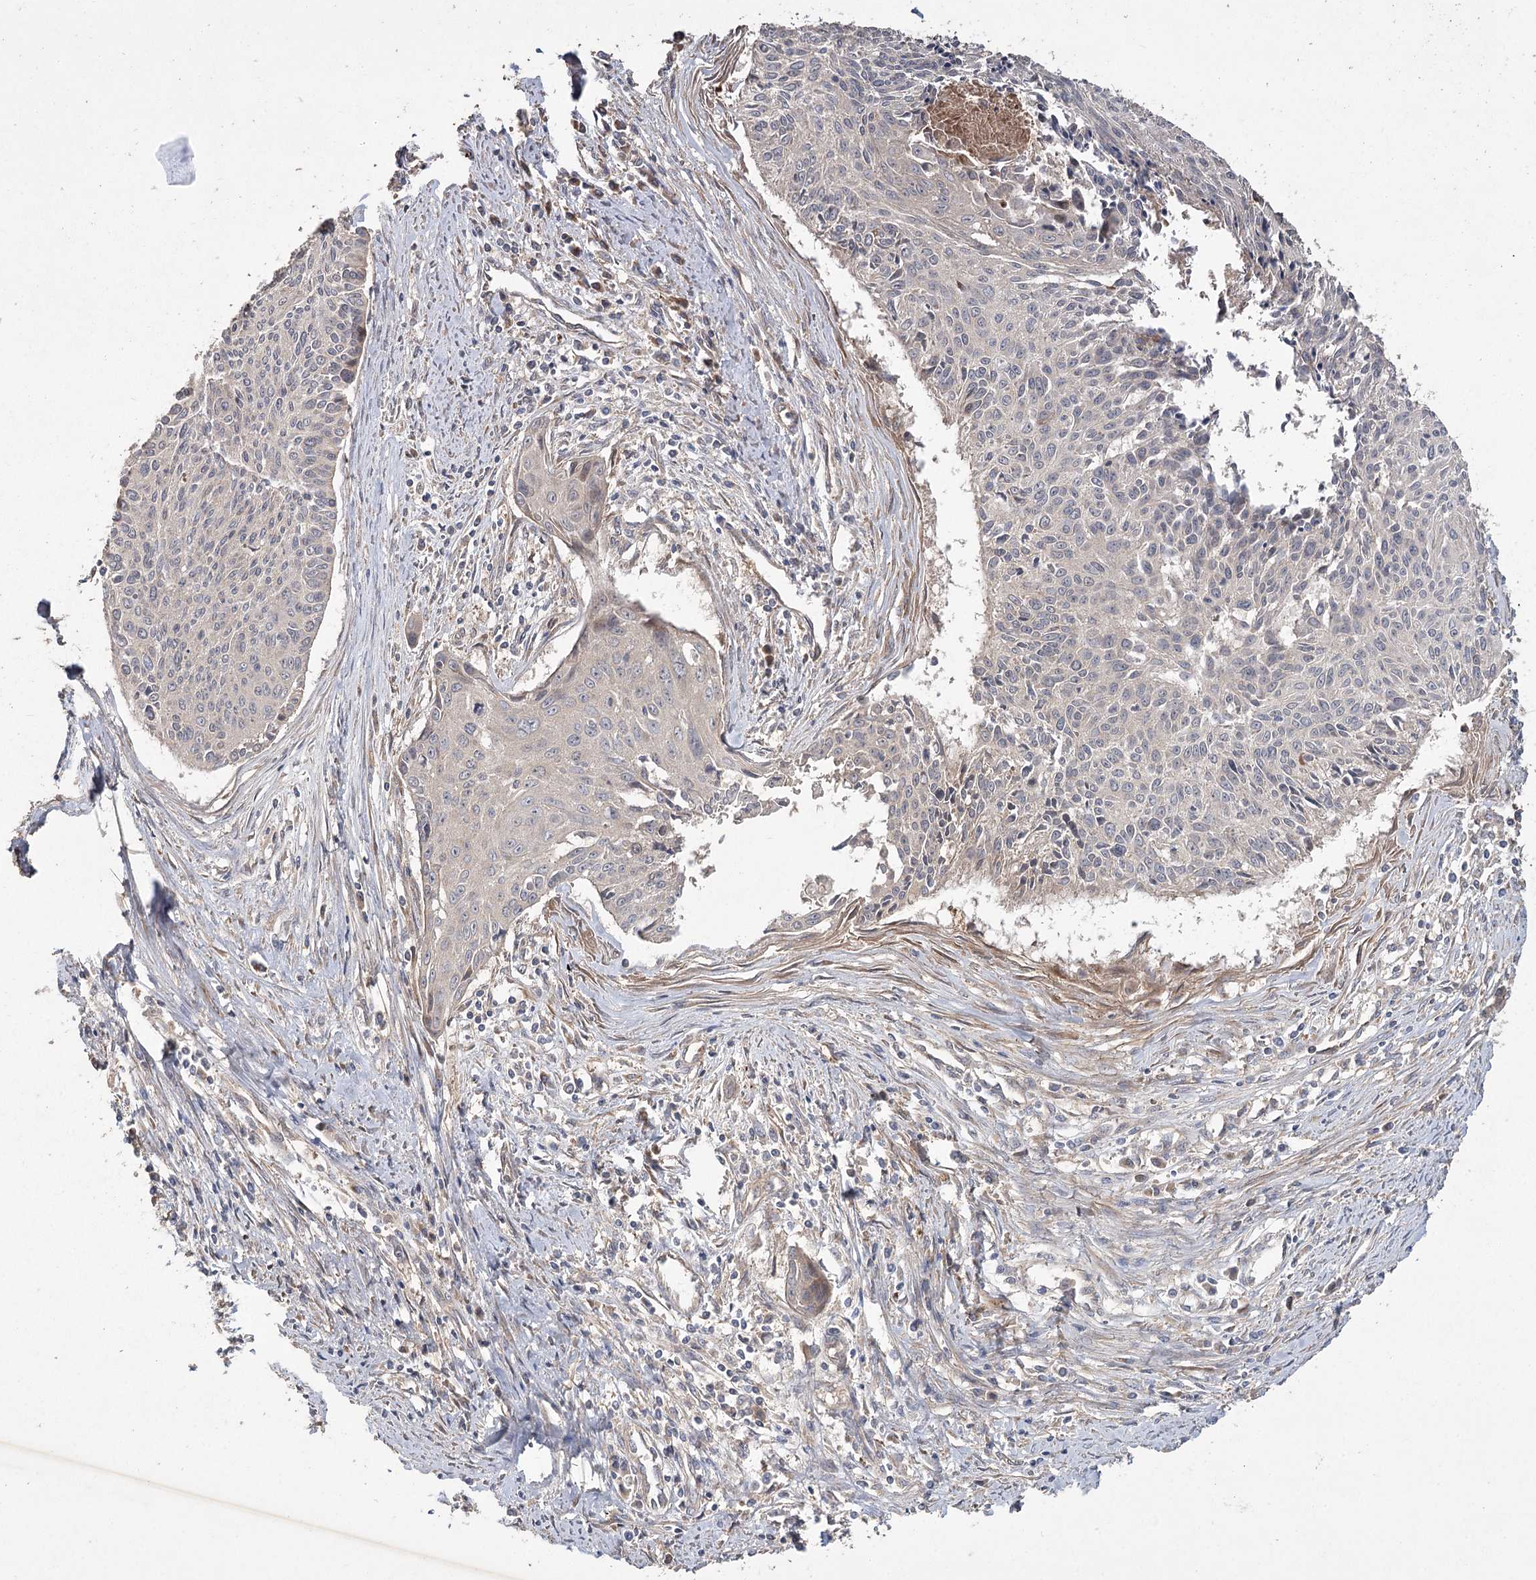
{"staining": {"intensity": "negative", "quantity": "none", "location": "none"}, "tissue": "cervical cancer", "cell_type": "Tumor cells", "image_type": "cancer", "snomed": [{"axis": "morphology", "description": "Squamous cell carcinoma, NOS"}, {"axis": "topography", "description": "Cervix"}], "caption": "Image shows no significant protein staining in tumor cells of cervical cancer. Brightfield microscopy of immunohistochemistry (IHC) stained with DAB (brown) and hematoxylin (blue), captured at high magnification.", "gene": "RIN2", "patient": {"sex": "female", "age": 55}}